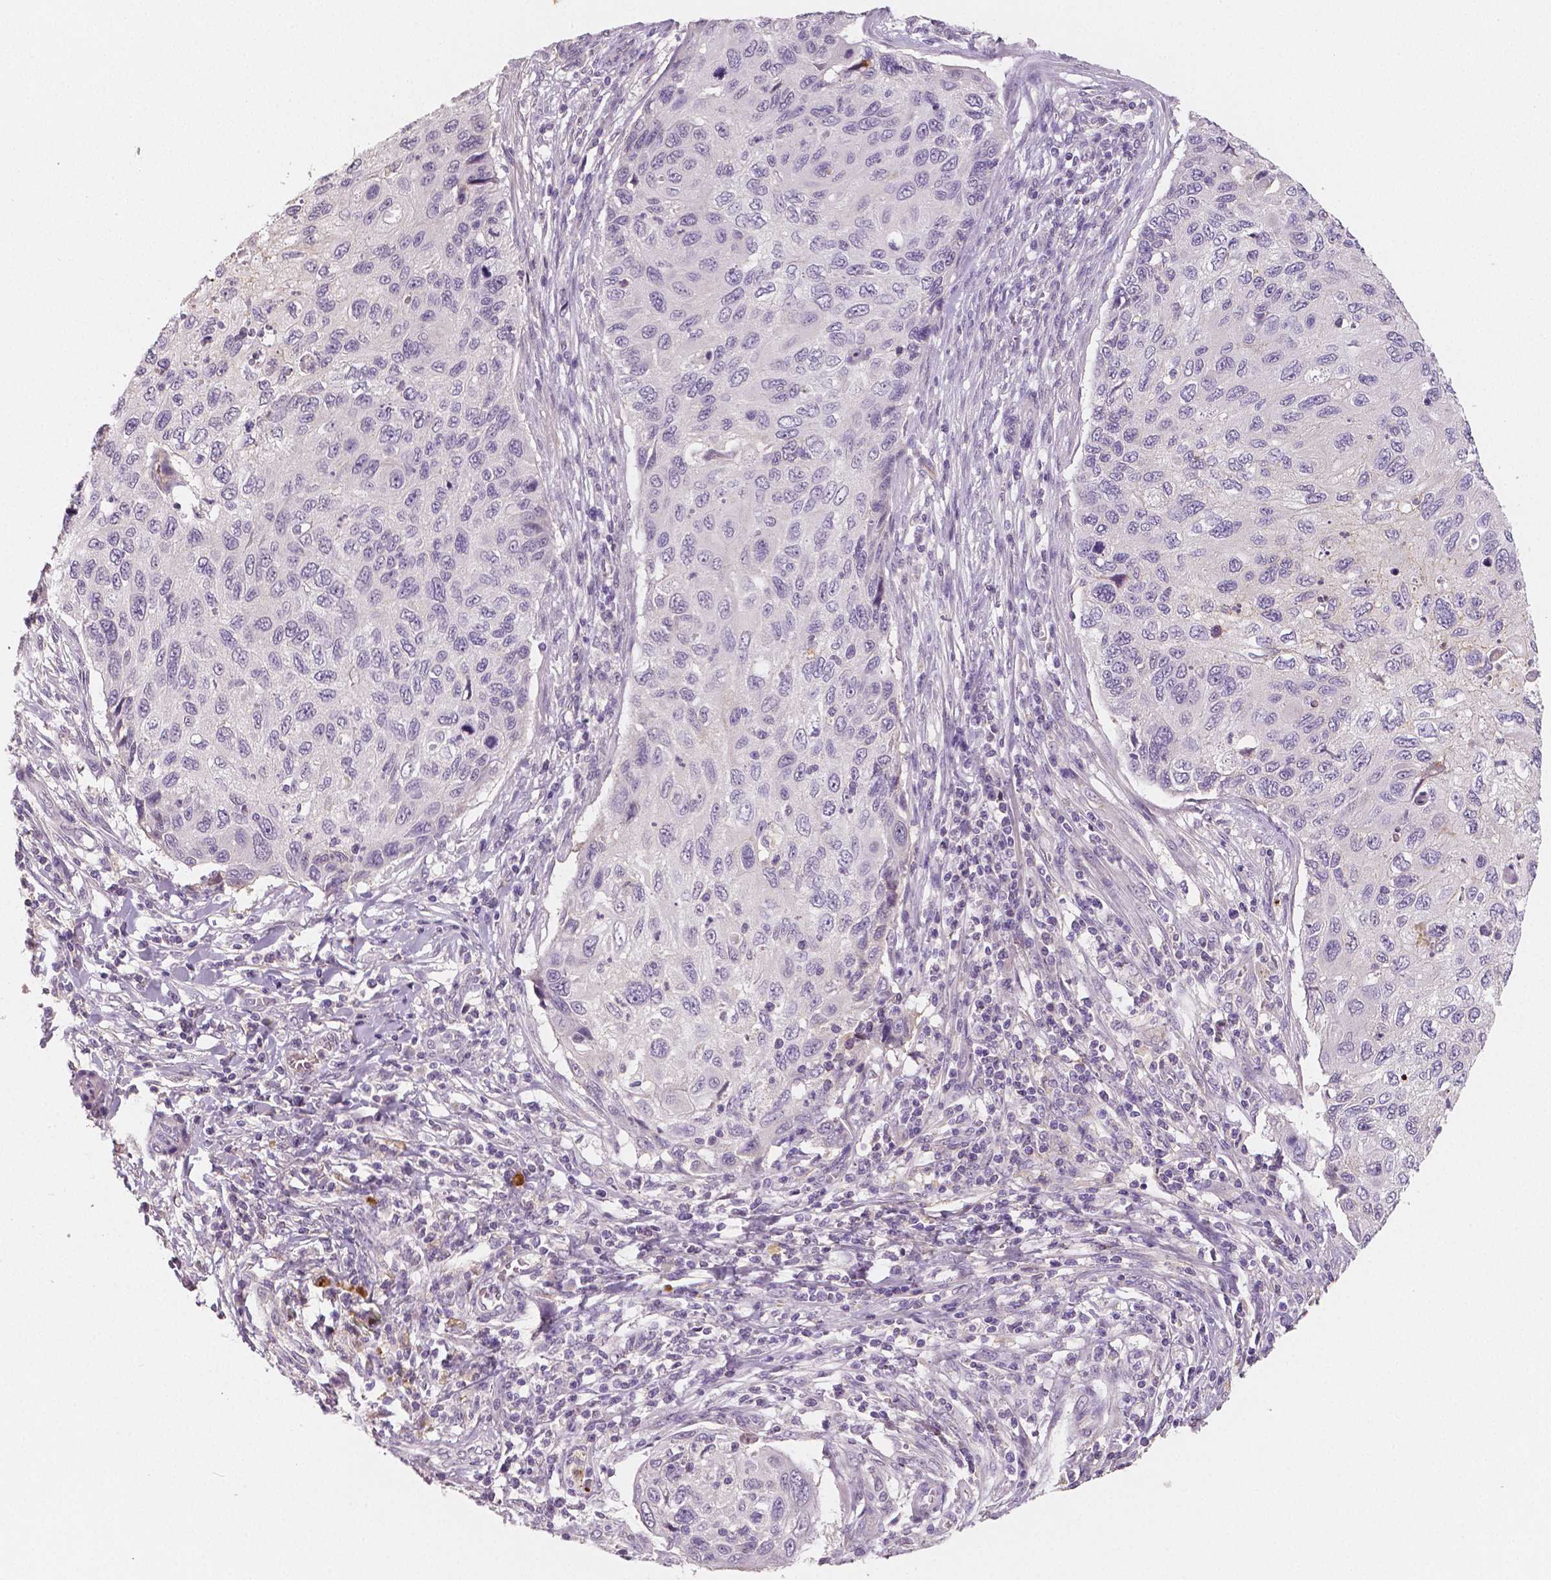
{"staining": {"intensity": "negative", "quantity": "none", "location": "none"}, "tissue": "cervical cancer", "cell_type": "Tumor cells", "image_type": "cancer", "snomed": [{"axis": "morphology", "description": "Squamous cell carcinoma, NOS"}, {"axis": "topography", "description": "Cervix"}], "caption": "Squamous cell carcinoma (cervical) was stained to show a protein in brown. There is no significant expression in tumor cells. (DAB (3,3'-diaminobenzidine) immunohistochemistry (IHC), high magnification).", "gene": "APOA4", "patient": {"sex": "female", "age": 70}}